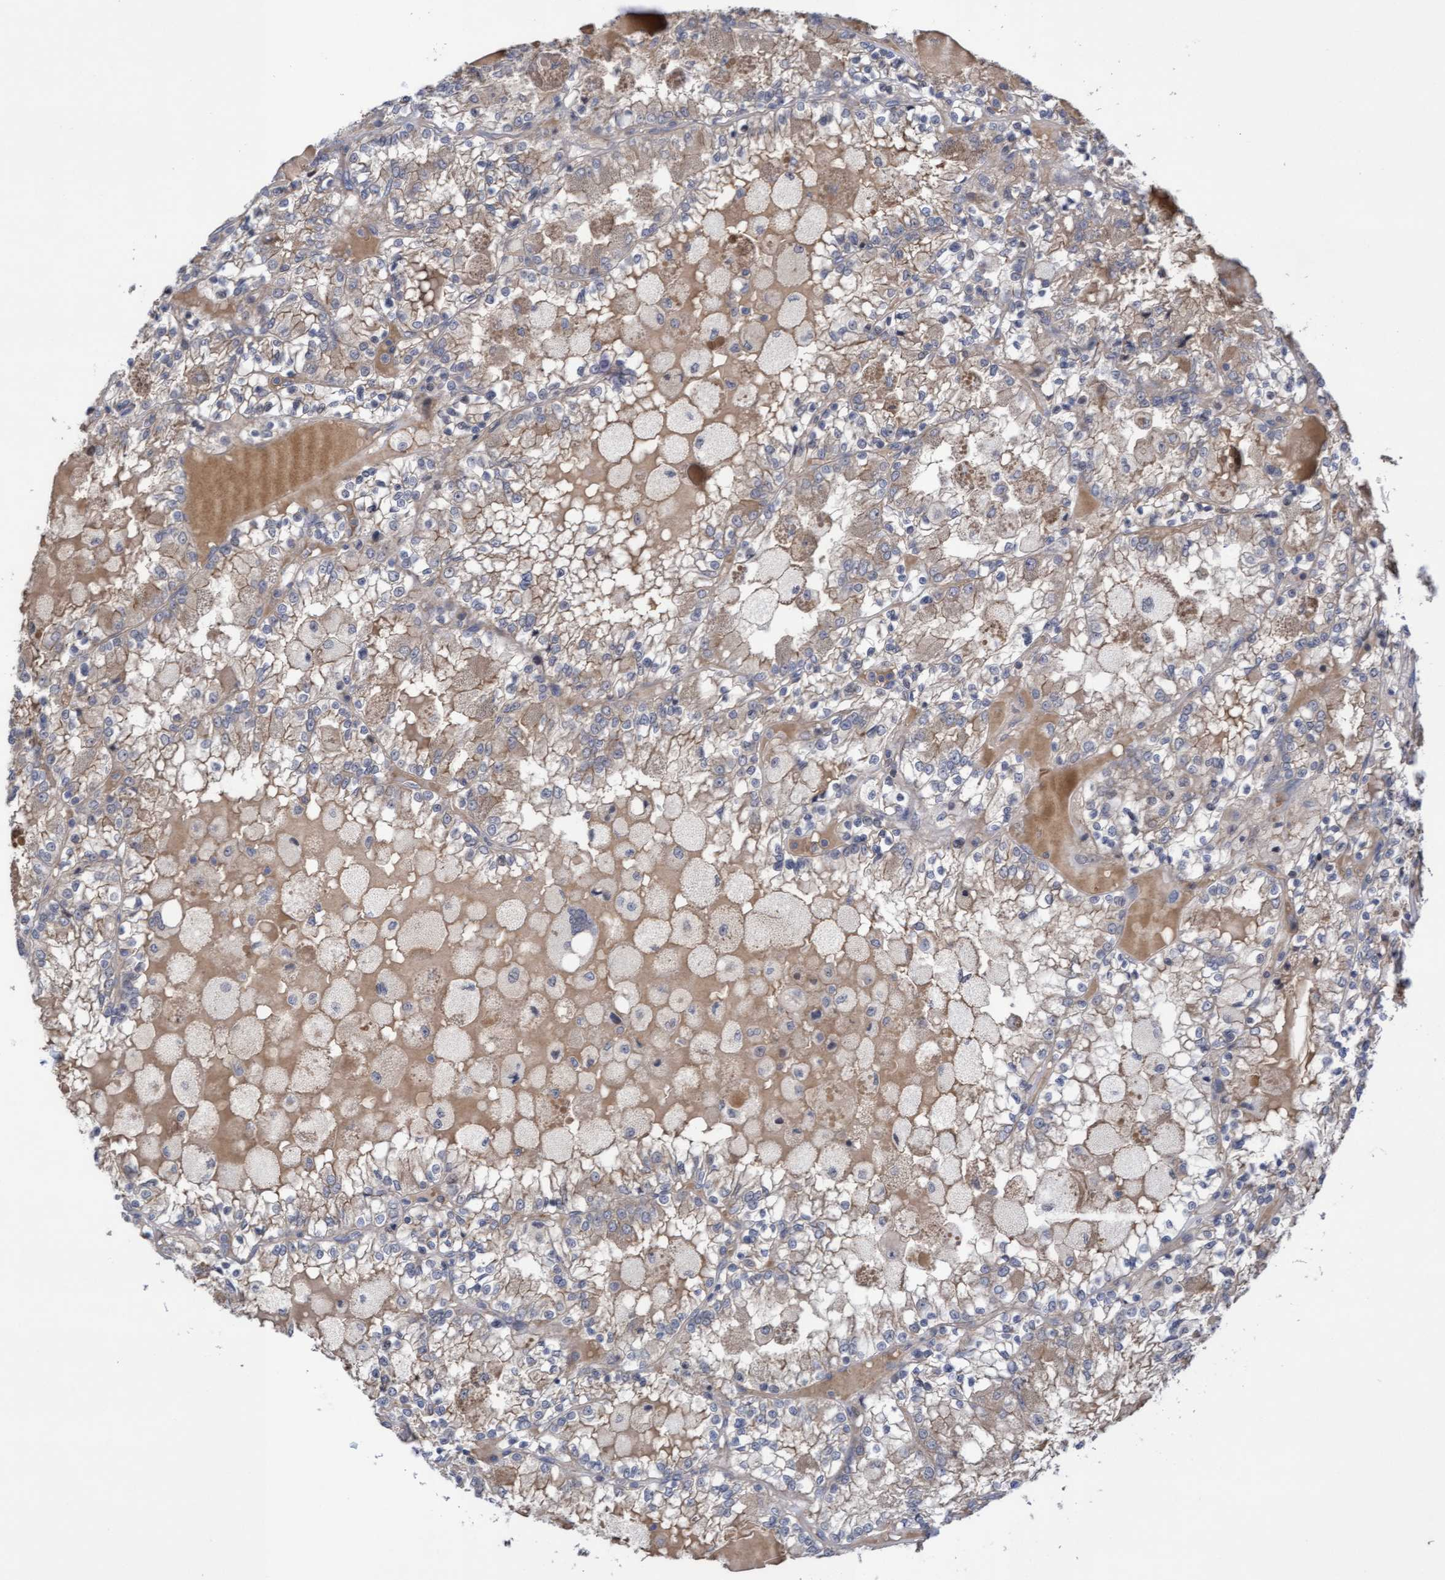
{"staining": {"intensity": "weak", "quantity": "25%-75%", "location": "cytoplasmic/membranous"}, "tissue": "renal cancer", "cell_type": "Tumor cells", "image_type": "cancer", "snomed": [{"axis": "morphology", "description": "Adenocarcinoma, NOS"}, {"axis": "topography", "description": "Kidney"}], "caption": "Weak cytoplasmic/membranous expression for a protein is appreciated in approximately 25%-75% of tumor cells of renal cancer using immunohistochemistry.", "gene": "COBL", "patient": {"sex": "female", "age": 56}}